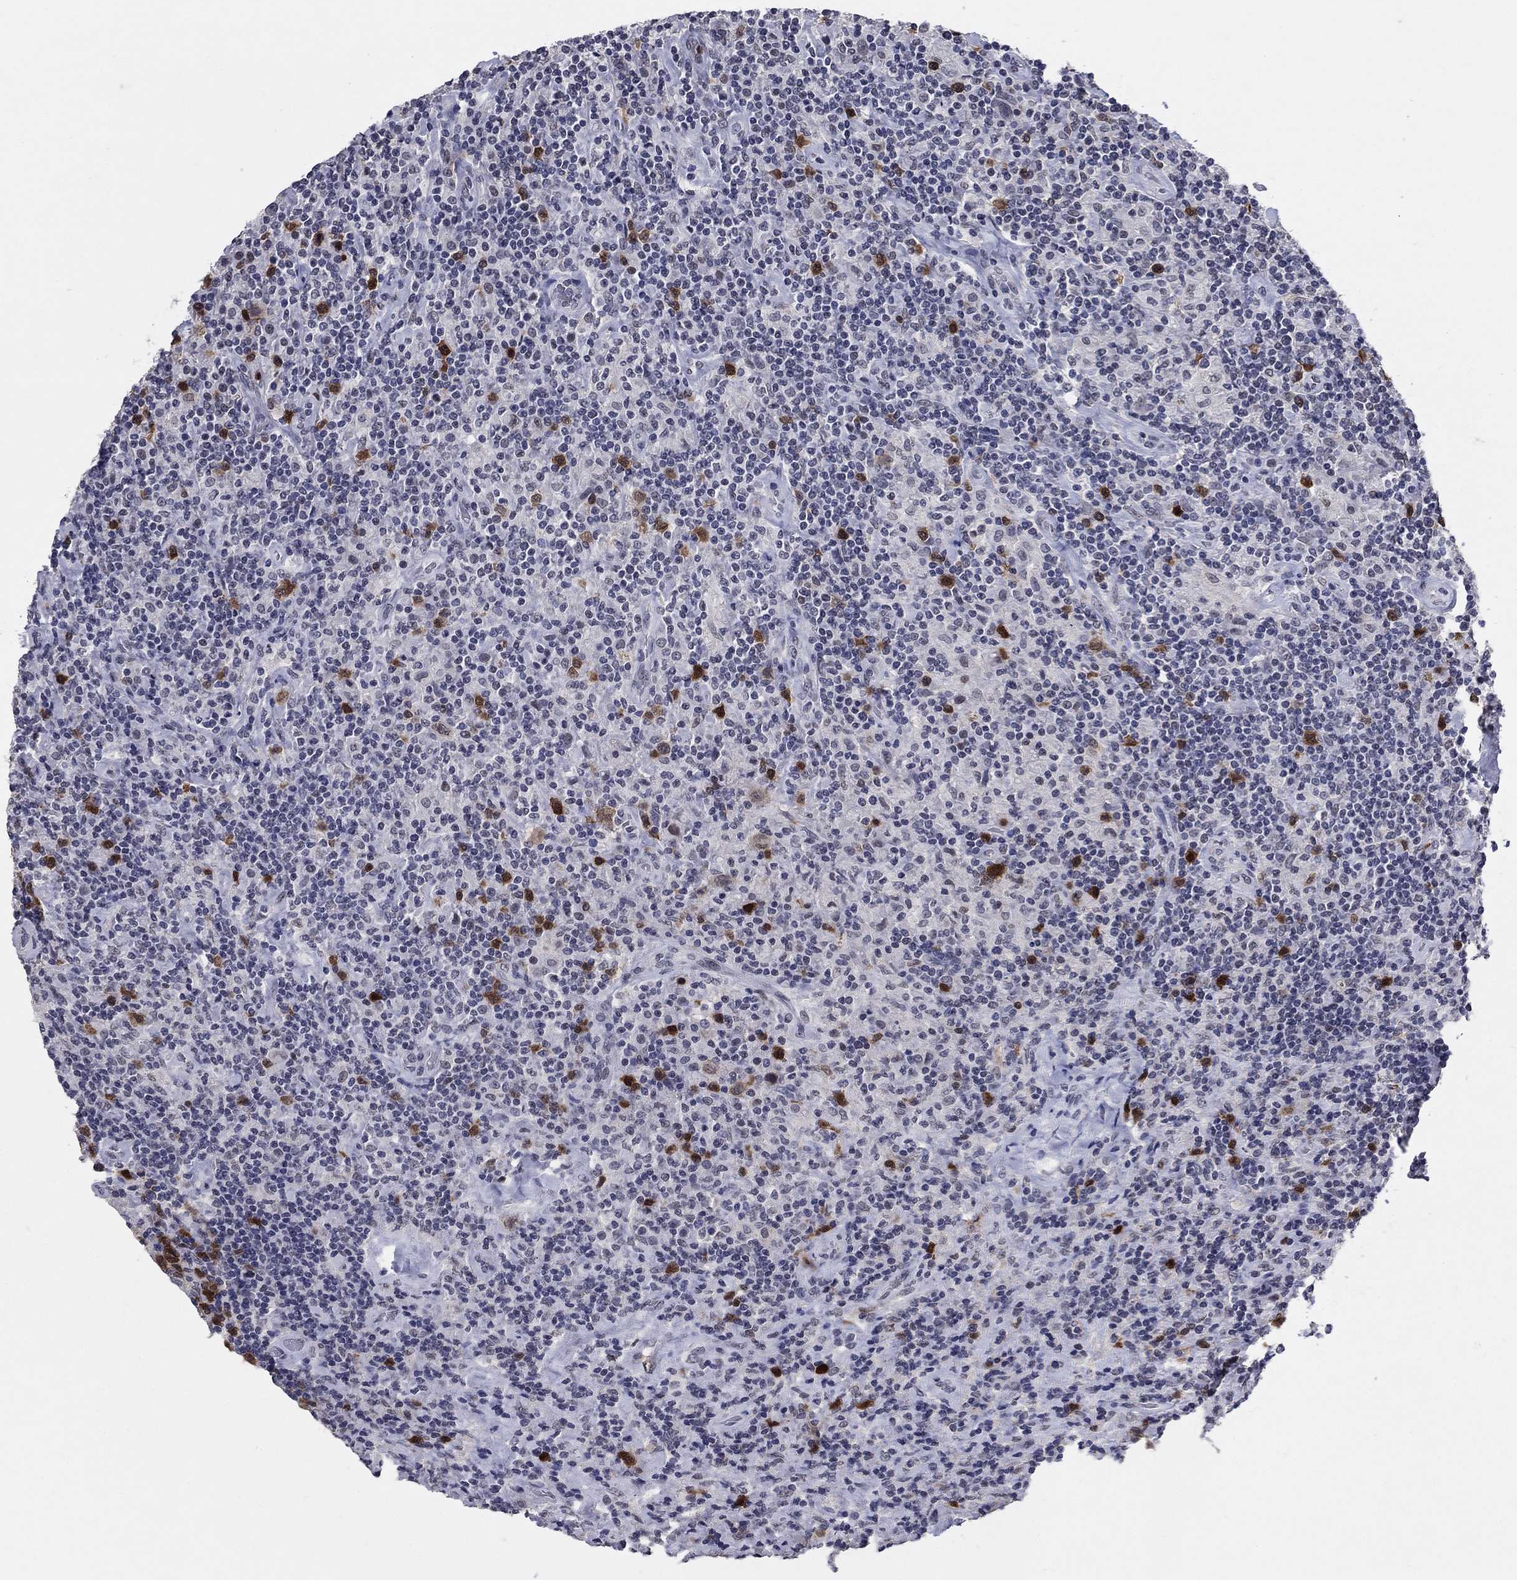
{"staining": {"intensity": "negative", "quantity": "none", "location": "none"}, "tissue": "lymphoma", "cell_type": "Tumor cells", "image_type": "cancer", "snomed": [{"axis": "morphology", "description": "Hodgkin's disease, NOS"}, {"axis": "topography", "description": "Lymph node"}], "caption": "Immunohistochemical staining of Hodgkin's disease shows no significant expression in tumor cells.", "gene": "TYMS", "patient": {"sex": "male", "age": 70}}